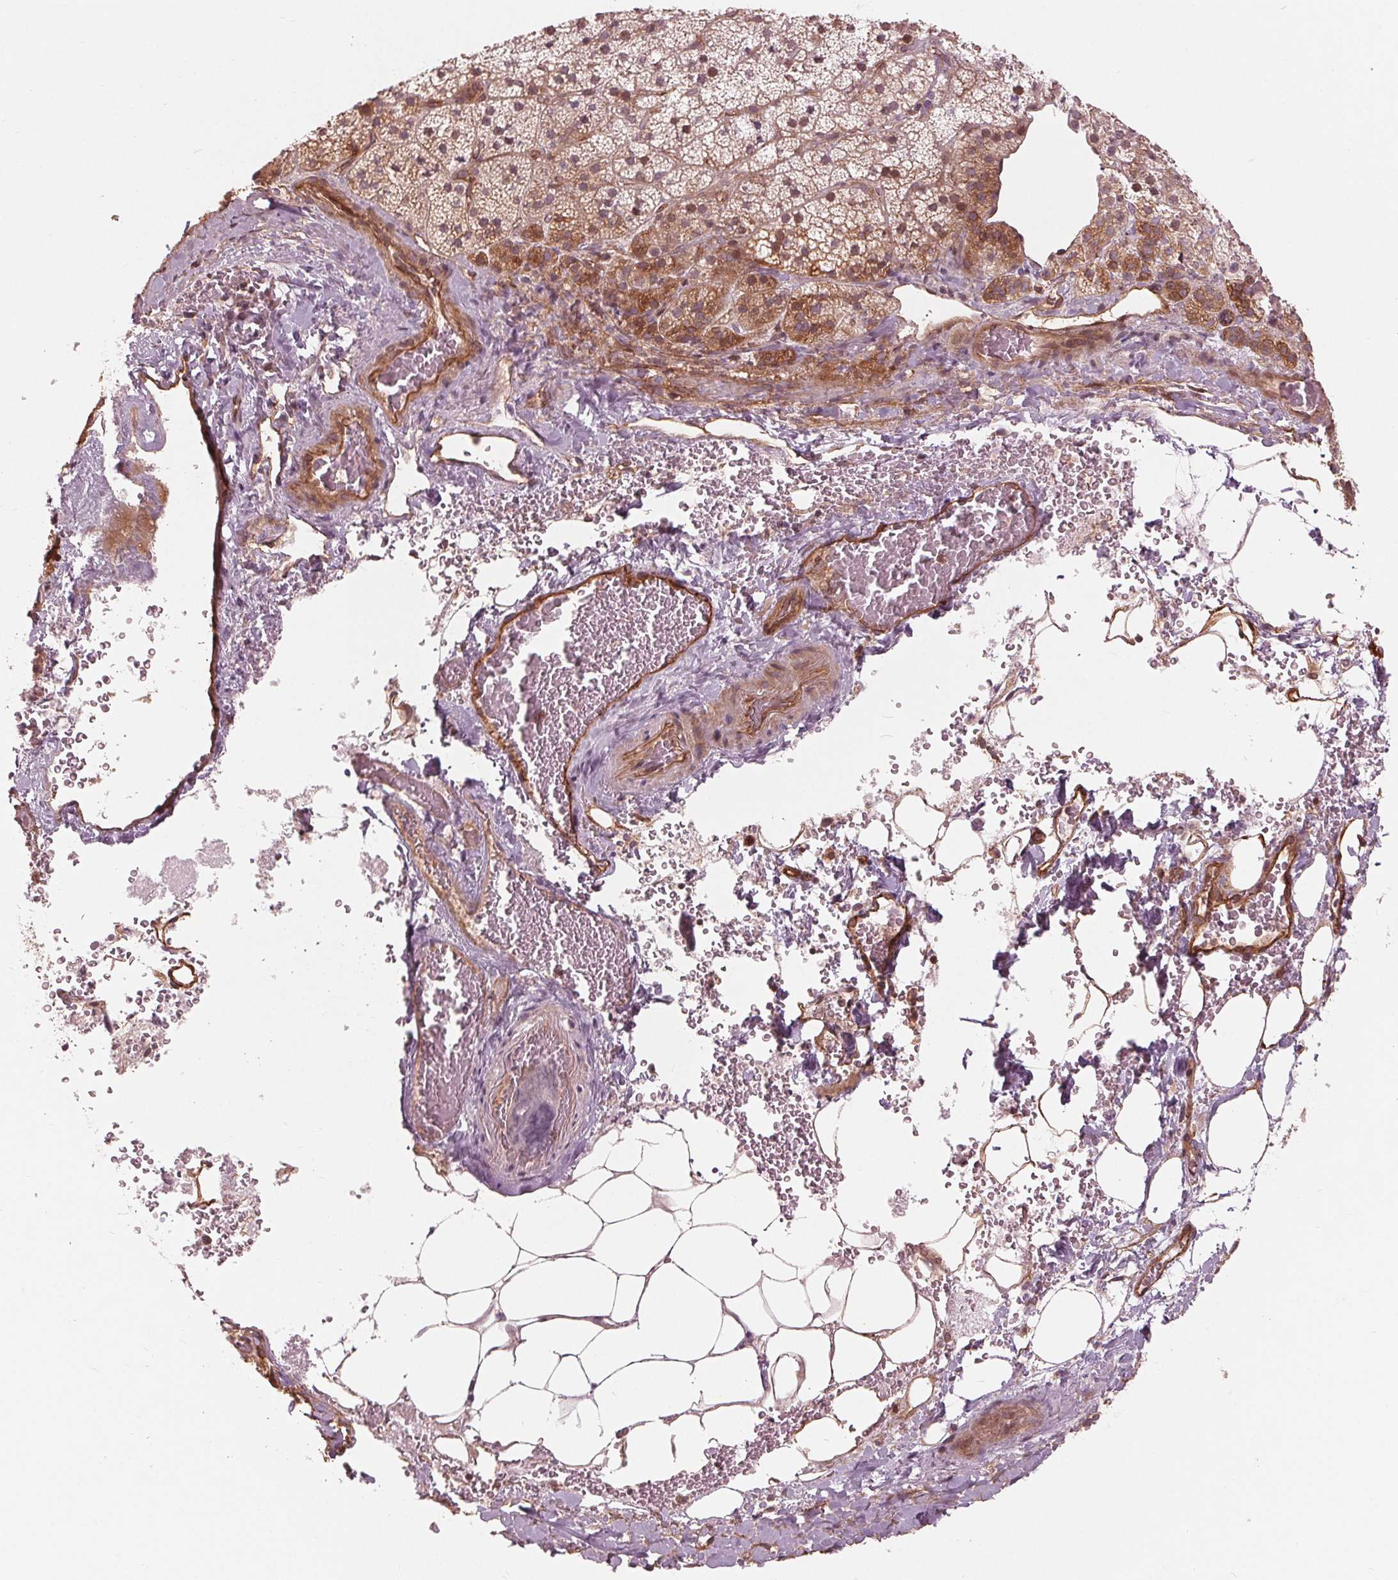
{"staining": {"intensity": "moderate", "quantity": "25%-75%", "location": "cytoplasmic/membranous,nuclear"}, "tissue": "adrenal gland", "cell_type": "Glandular cells", "image_type": "normal", "snomed": [{"axis": "morphology", "description": "Normal tissue, NOS"}, {"axis": "topography", "description": "Adrenal gland"}], "caption": "This is a micrograph of immunohistochemistry (IHC) staining of unremarkable adrenal gland, which shows moderate expression in the cytoplasmic/membranous,nuclear of glandular cells.", "gene": "TXNIP", "patient": {"sex": "male", "age": 53}}